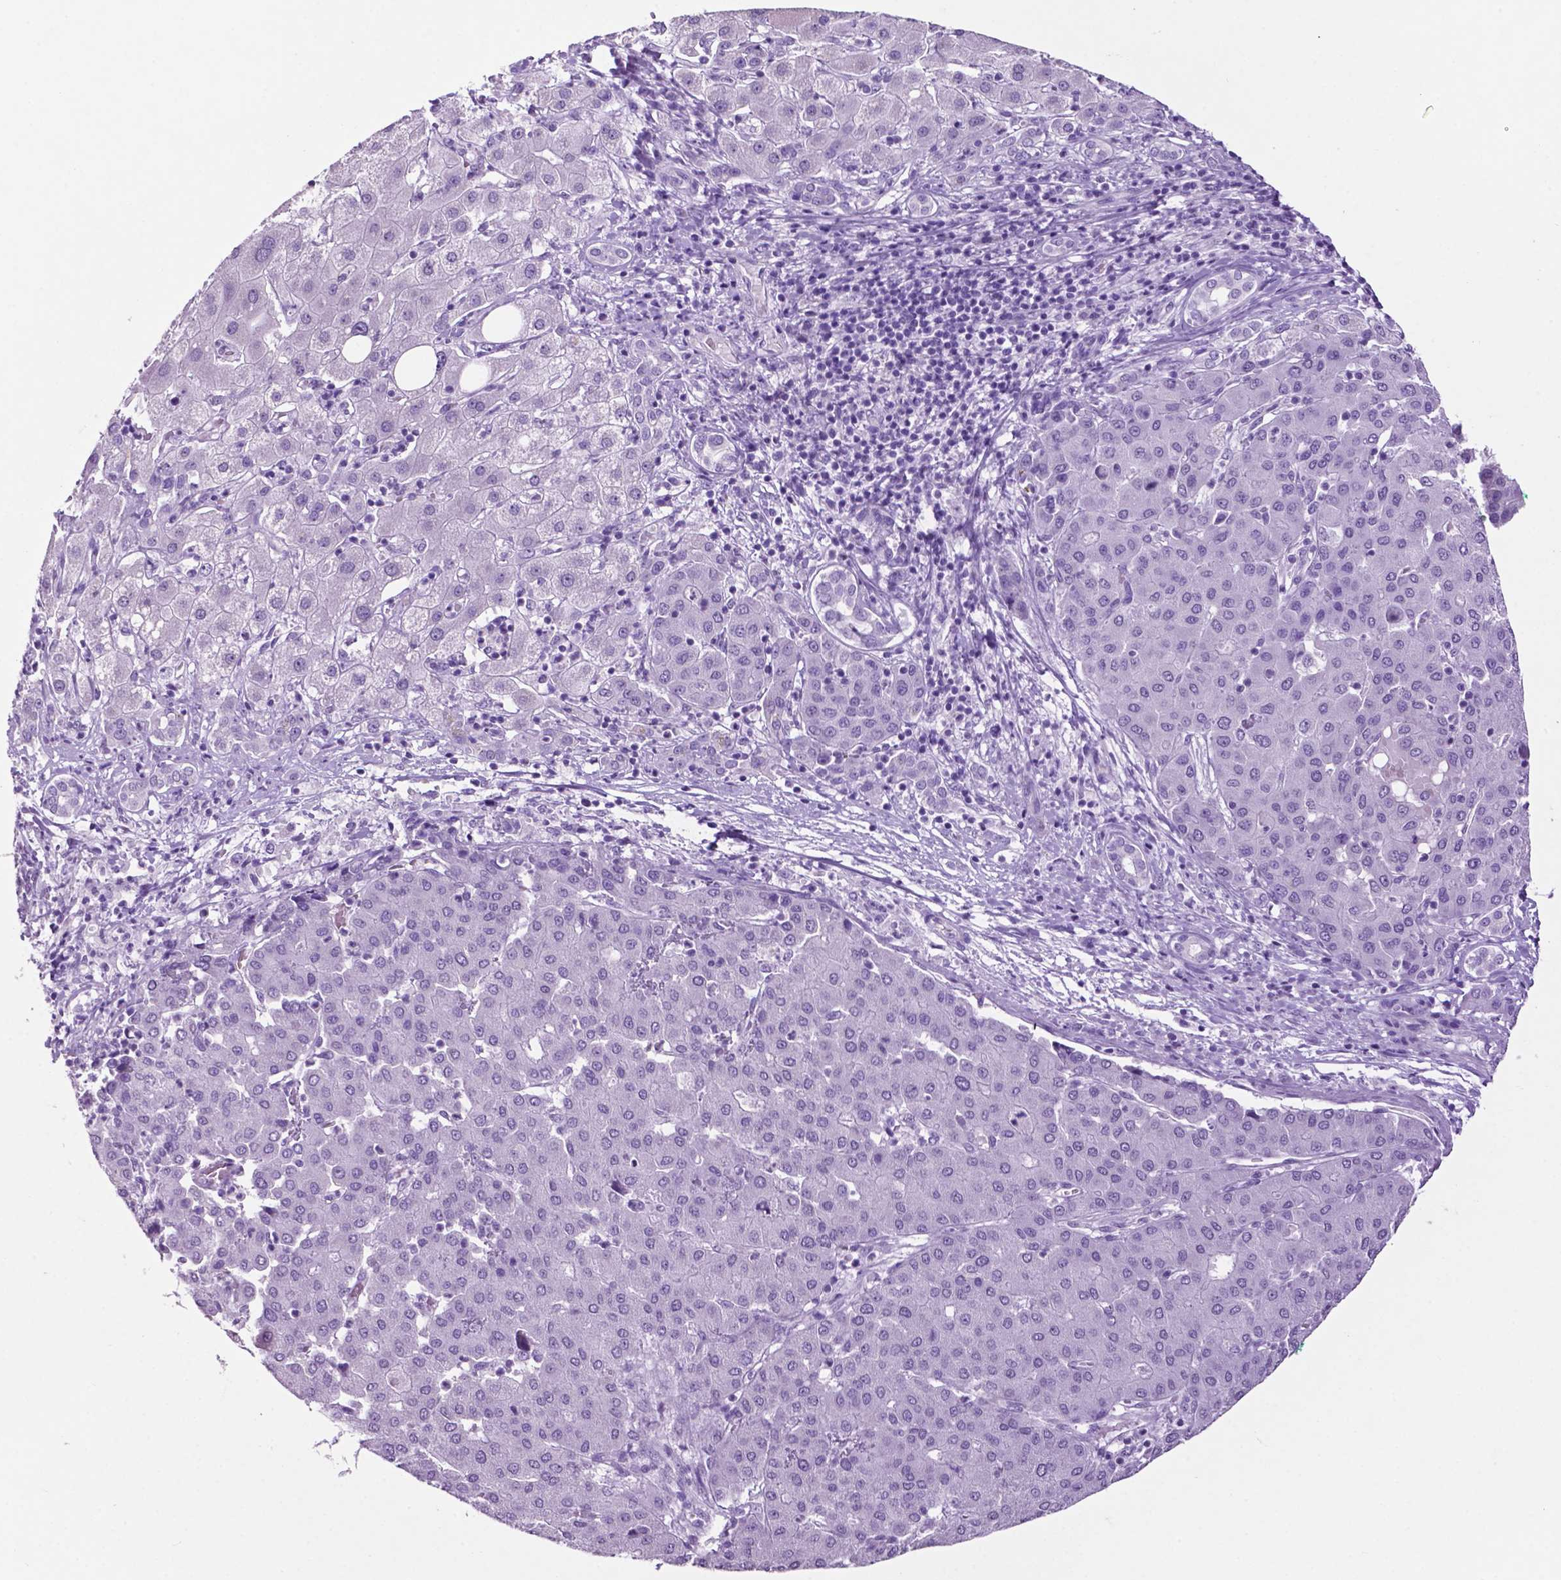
{"staining": {"intensity": "negative", "quantity": "none", "location": "none"}, "tissue": "liver cancer", "cell_type": "Tumor cells", "image_type": "cancer", "snomed": [{"axis": "morphology", "description": "Carcinoma, Hepatocellular, NOS"}, {"axis": "topography", "description": "Liver"}], "caption": "Liver cancer was stained to show a protein in brown. There is no significant staining in tumor cells.", "gene": "PHGR1", "patient": {"sex": "male", "age": 65}}